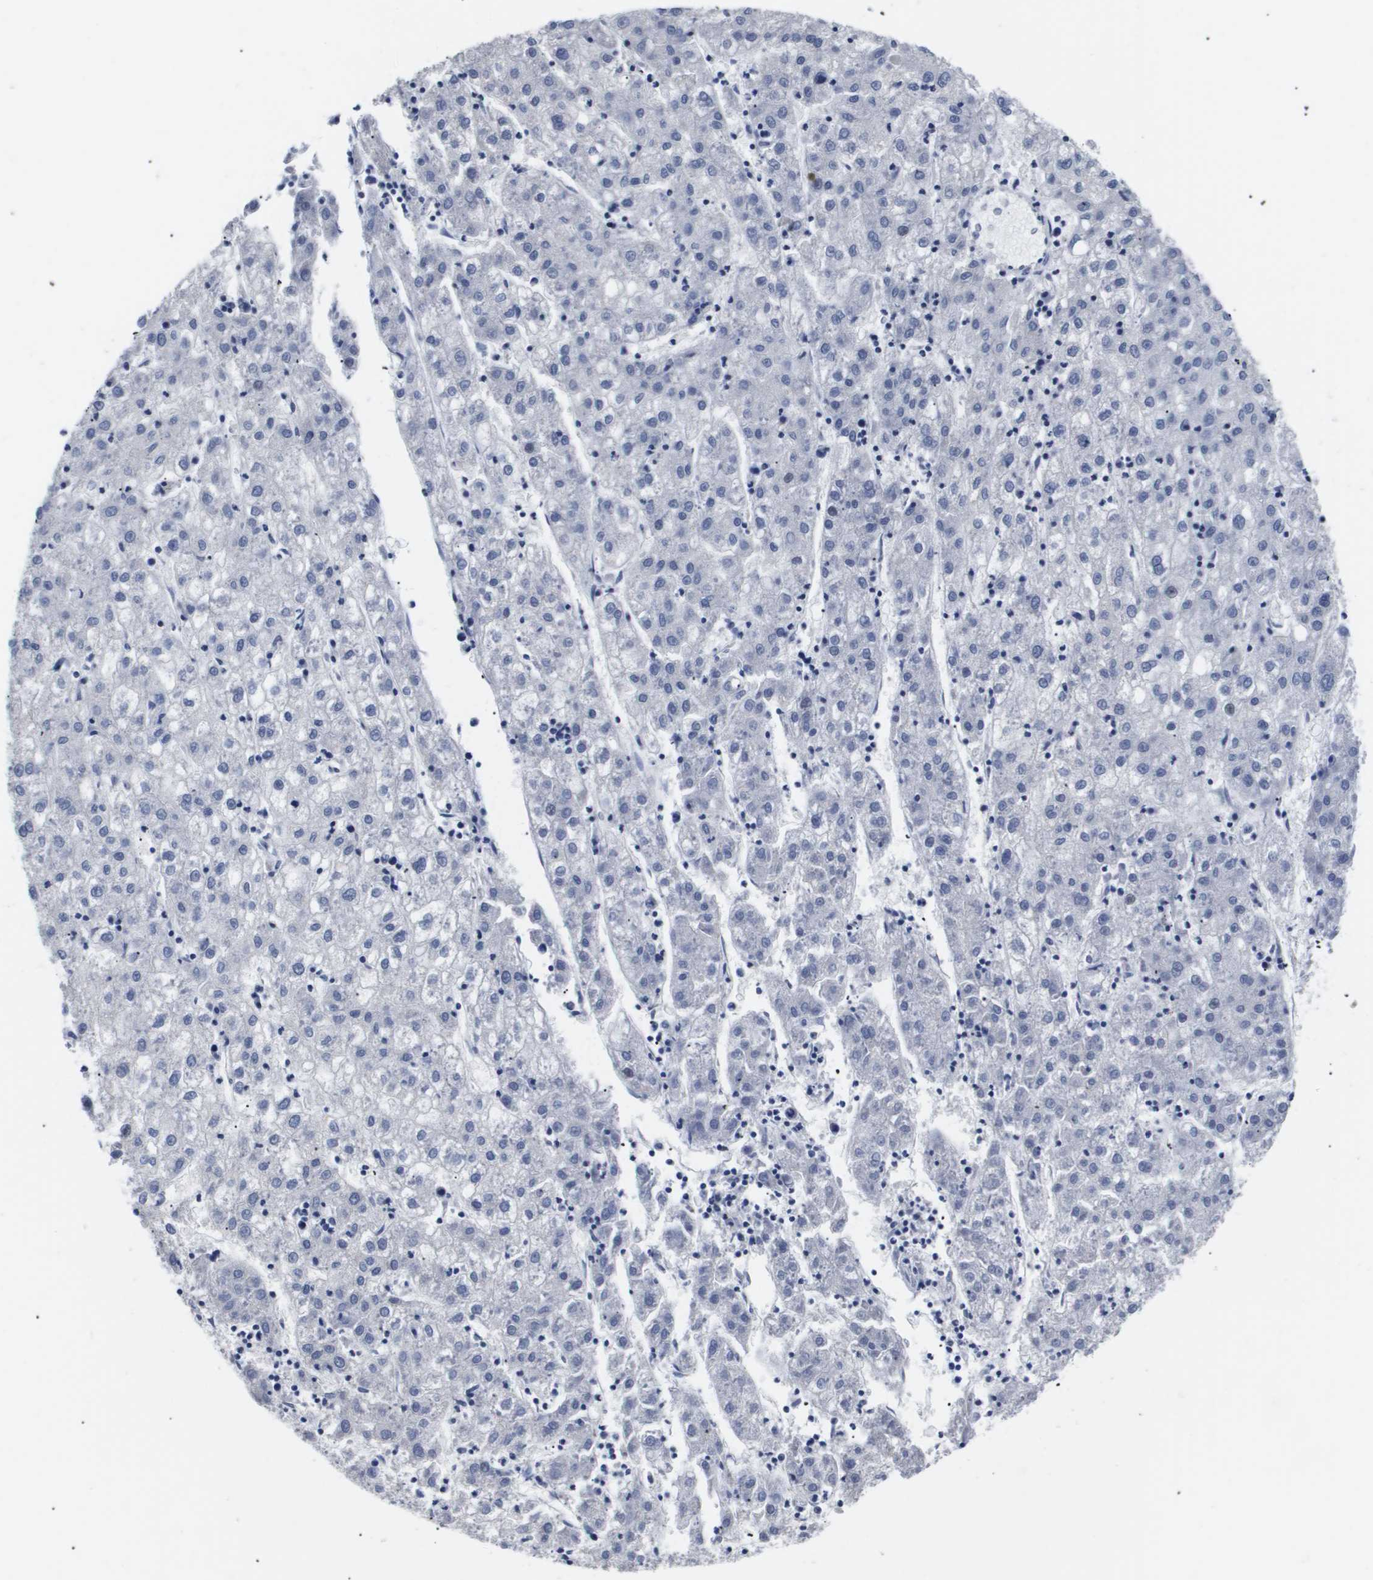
{"staining": {"intensity": "negative", "quantity": "none", "location": "none"}, "tissue": "liver cancer", "cell_type": "Tumor cells", "image_type": "cancer", "snomed": [{"axis": "morphology", "description": "Carcinoma, Hepatocellular, NOS"}, {"axis": "topography", "description": "Liver"}], "caption": "This is a image of immunohistochemistry staining of hepatocellular carcinoma (liver), which shows no expression in tumor cells.", "gene": "ATP6V0A4", "patient": {"sex": "male", "age": 72}}